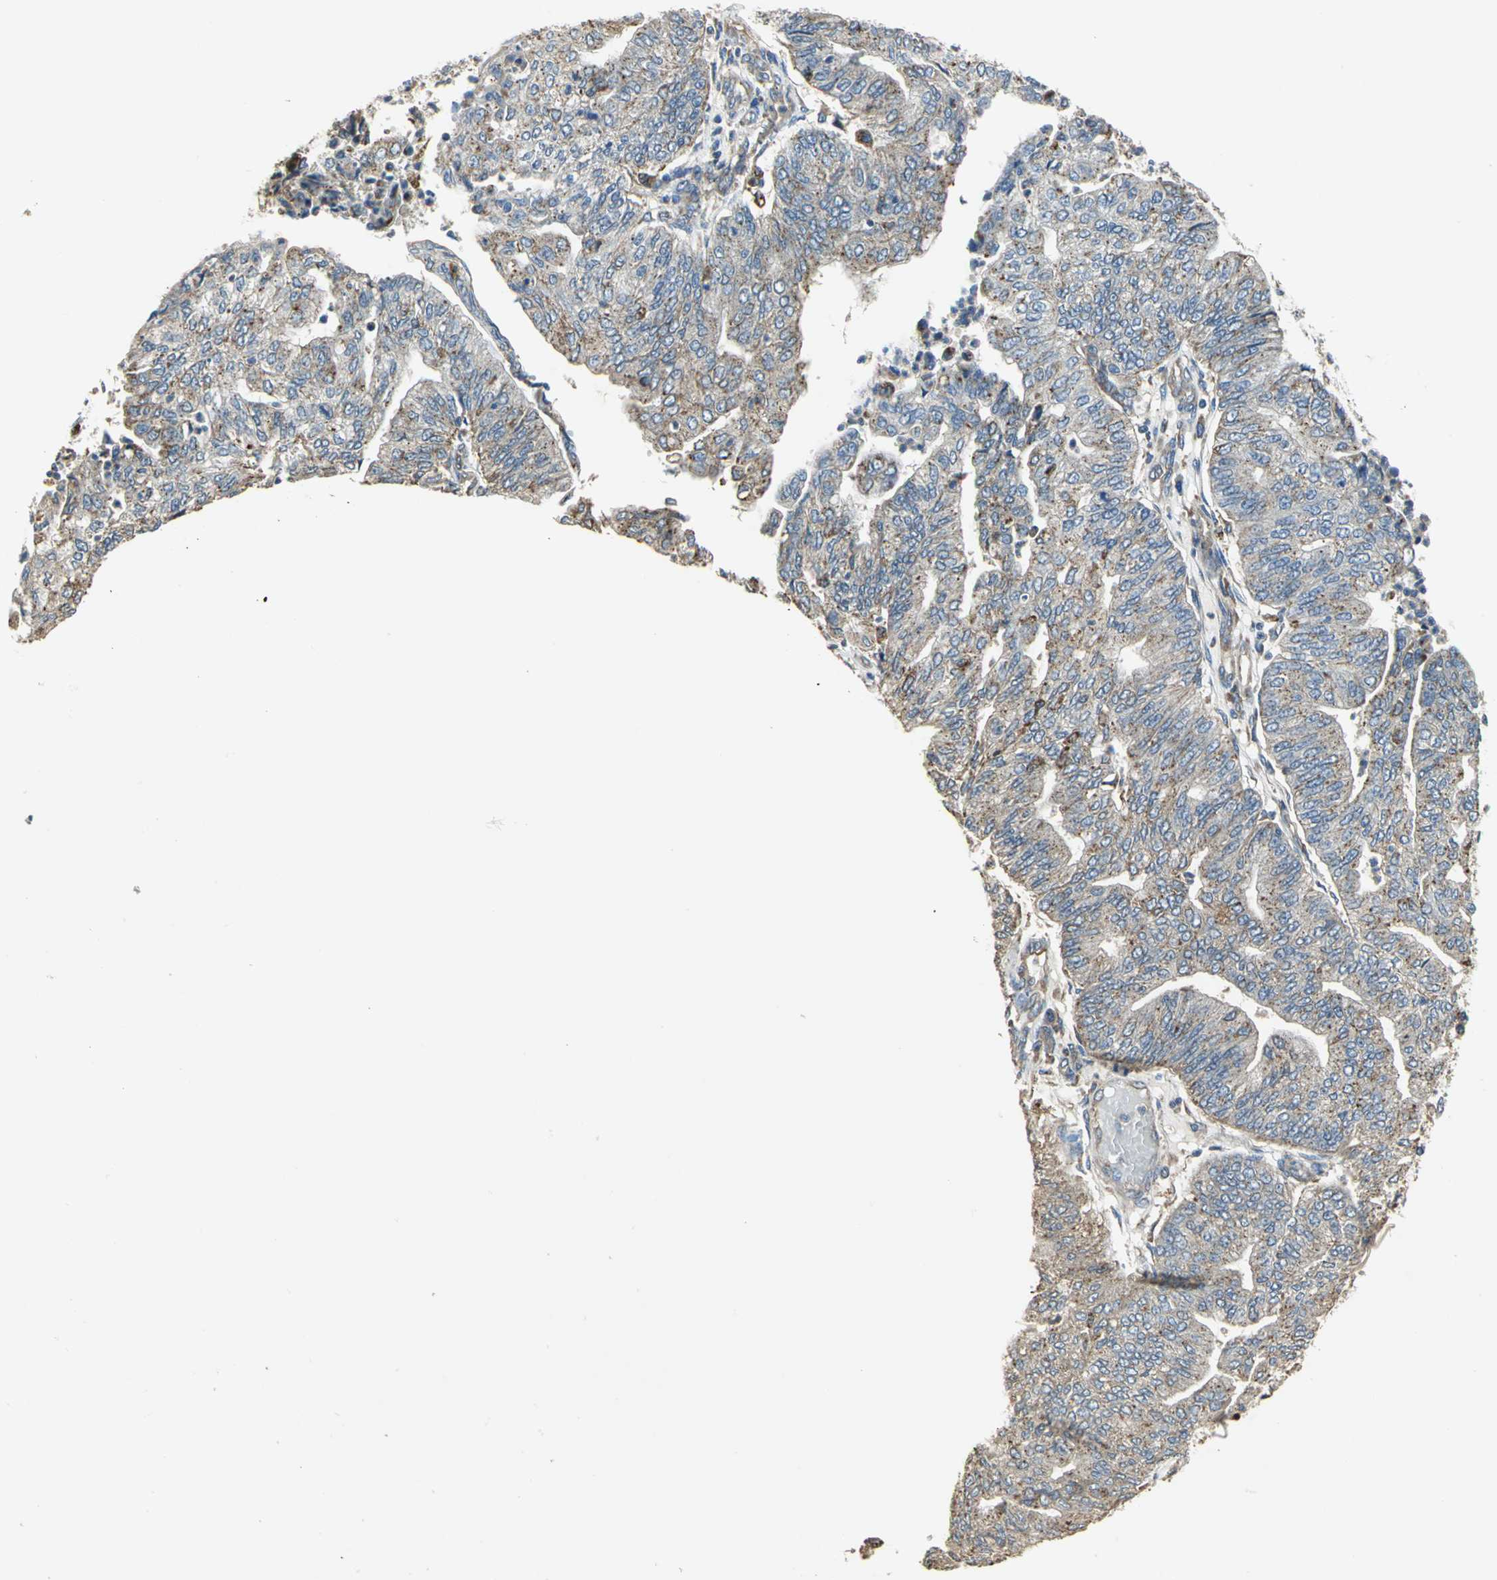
{"staining": {"intensity": "negative", "quantity": "none", "location": "none"}, "tissue": "endometrial cancer", "cell_type": "Tumor cells", "image_type": "cancer", "snomed": [{"axis": "morphology", "description": "Adenocarcinoma, NOS"}, {"axis": "topography", "description": "Endometrium"}], "caption": "Tumor cells show no significant protein staining in endometrial adenocarcinoma. (DAB (3,3'-diaminobenzidine) immunohistochemistry (IHC) visualized using brightfield microscopy, high magnification).", "gene": "DIAPH2", "patient": {"sex": "female", "age": 59}}